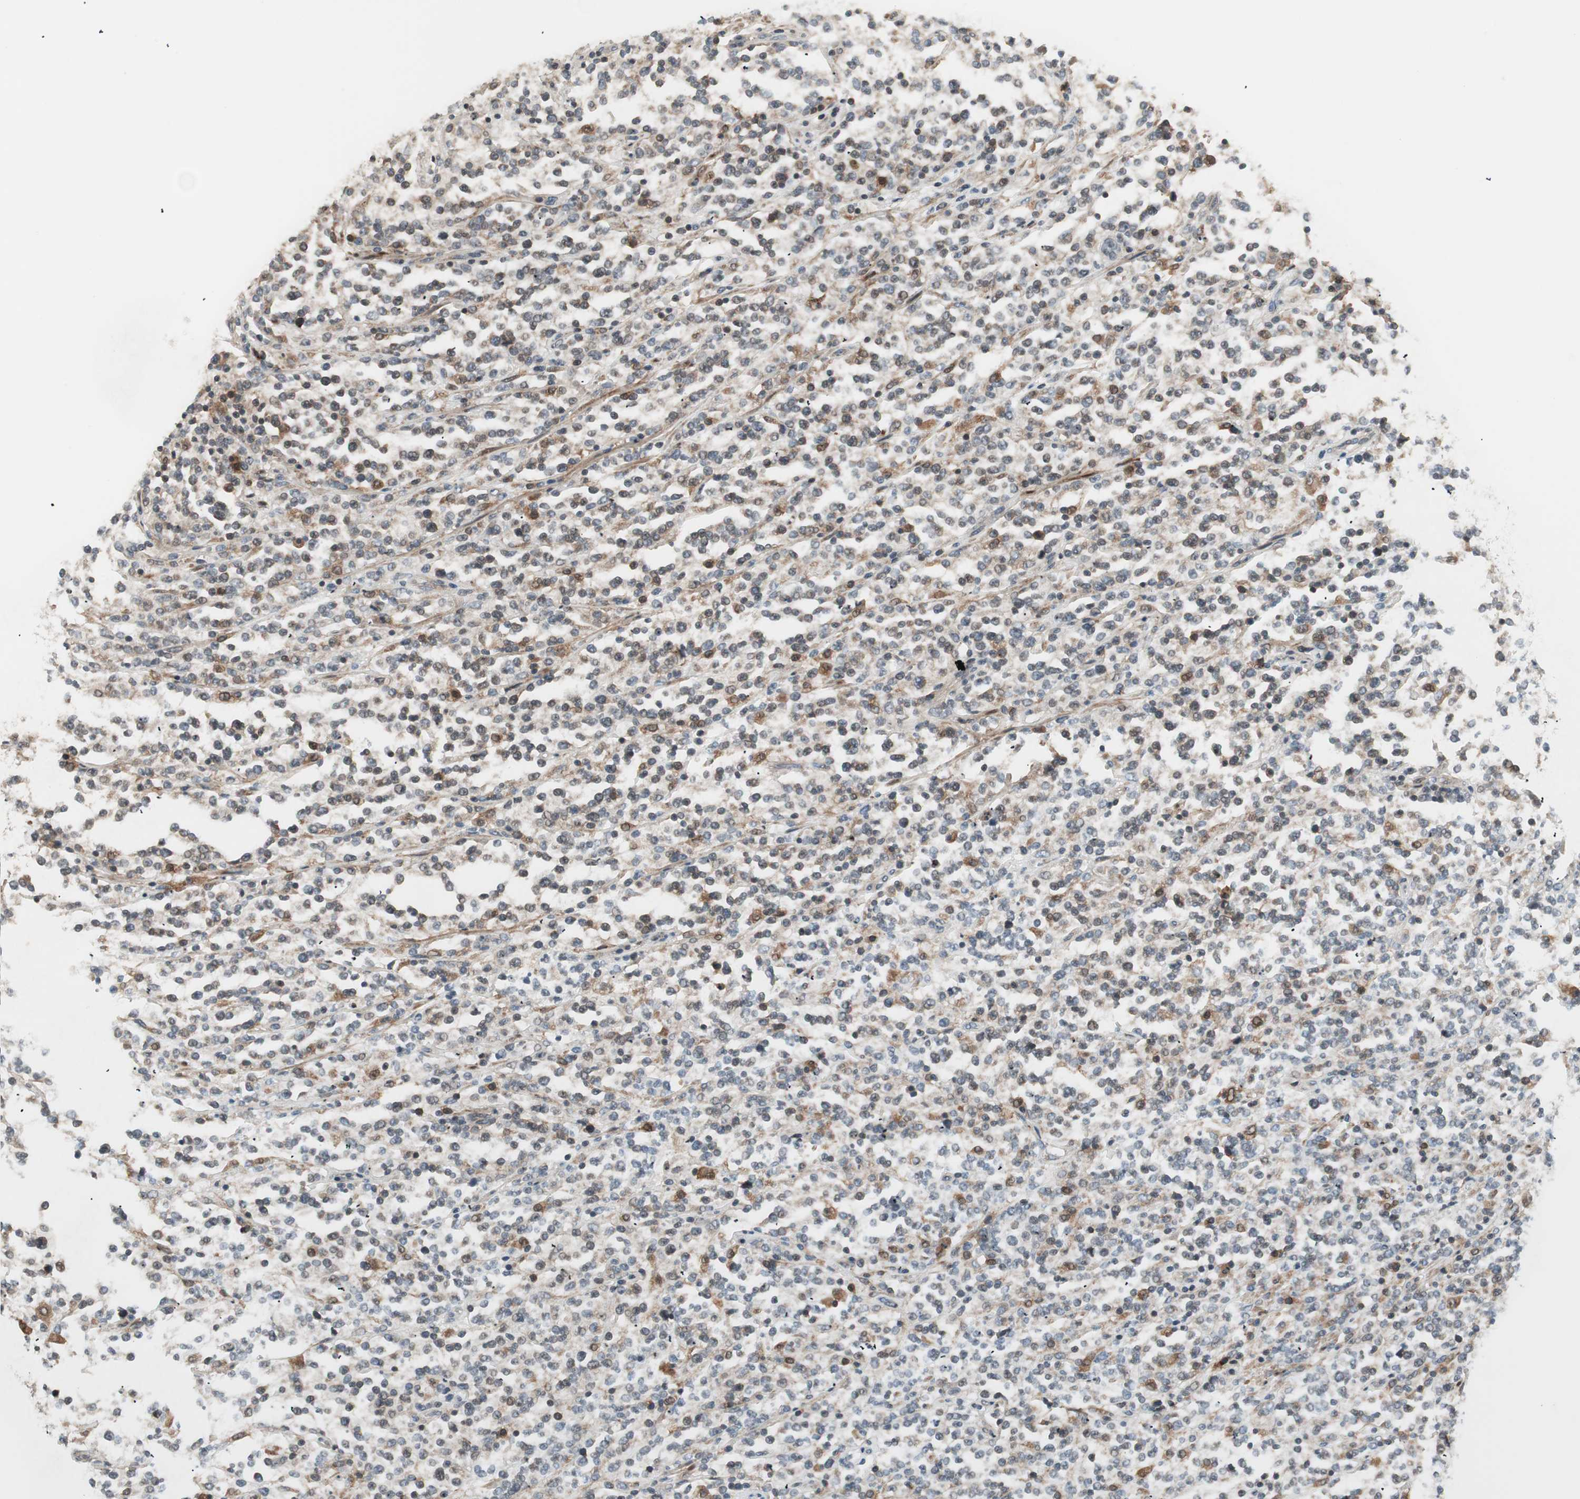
{"staining": {"intensity": "weak", "quantity": "<25%", "location": "cytoplasmic/membranous"}, "tissue": "lymphoma", "cell_type": "Tumor cells", "image_type": "cancer", "snomed": [{"axis": "morphology", "description": "Malignant lymphoma, non-Hodgkin's type, High grade"}, {"axis": "topography", "description": "Soft tissue"}], "caption": "Tumor cells show no significant expression in lymphoma.", "gene": "SFRP1", "patient": {"sex": "male", "age": 18}}